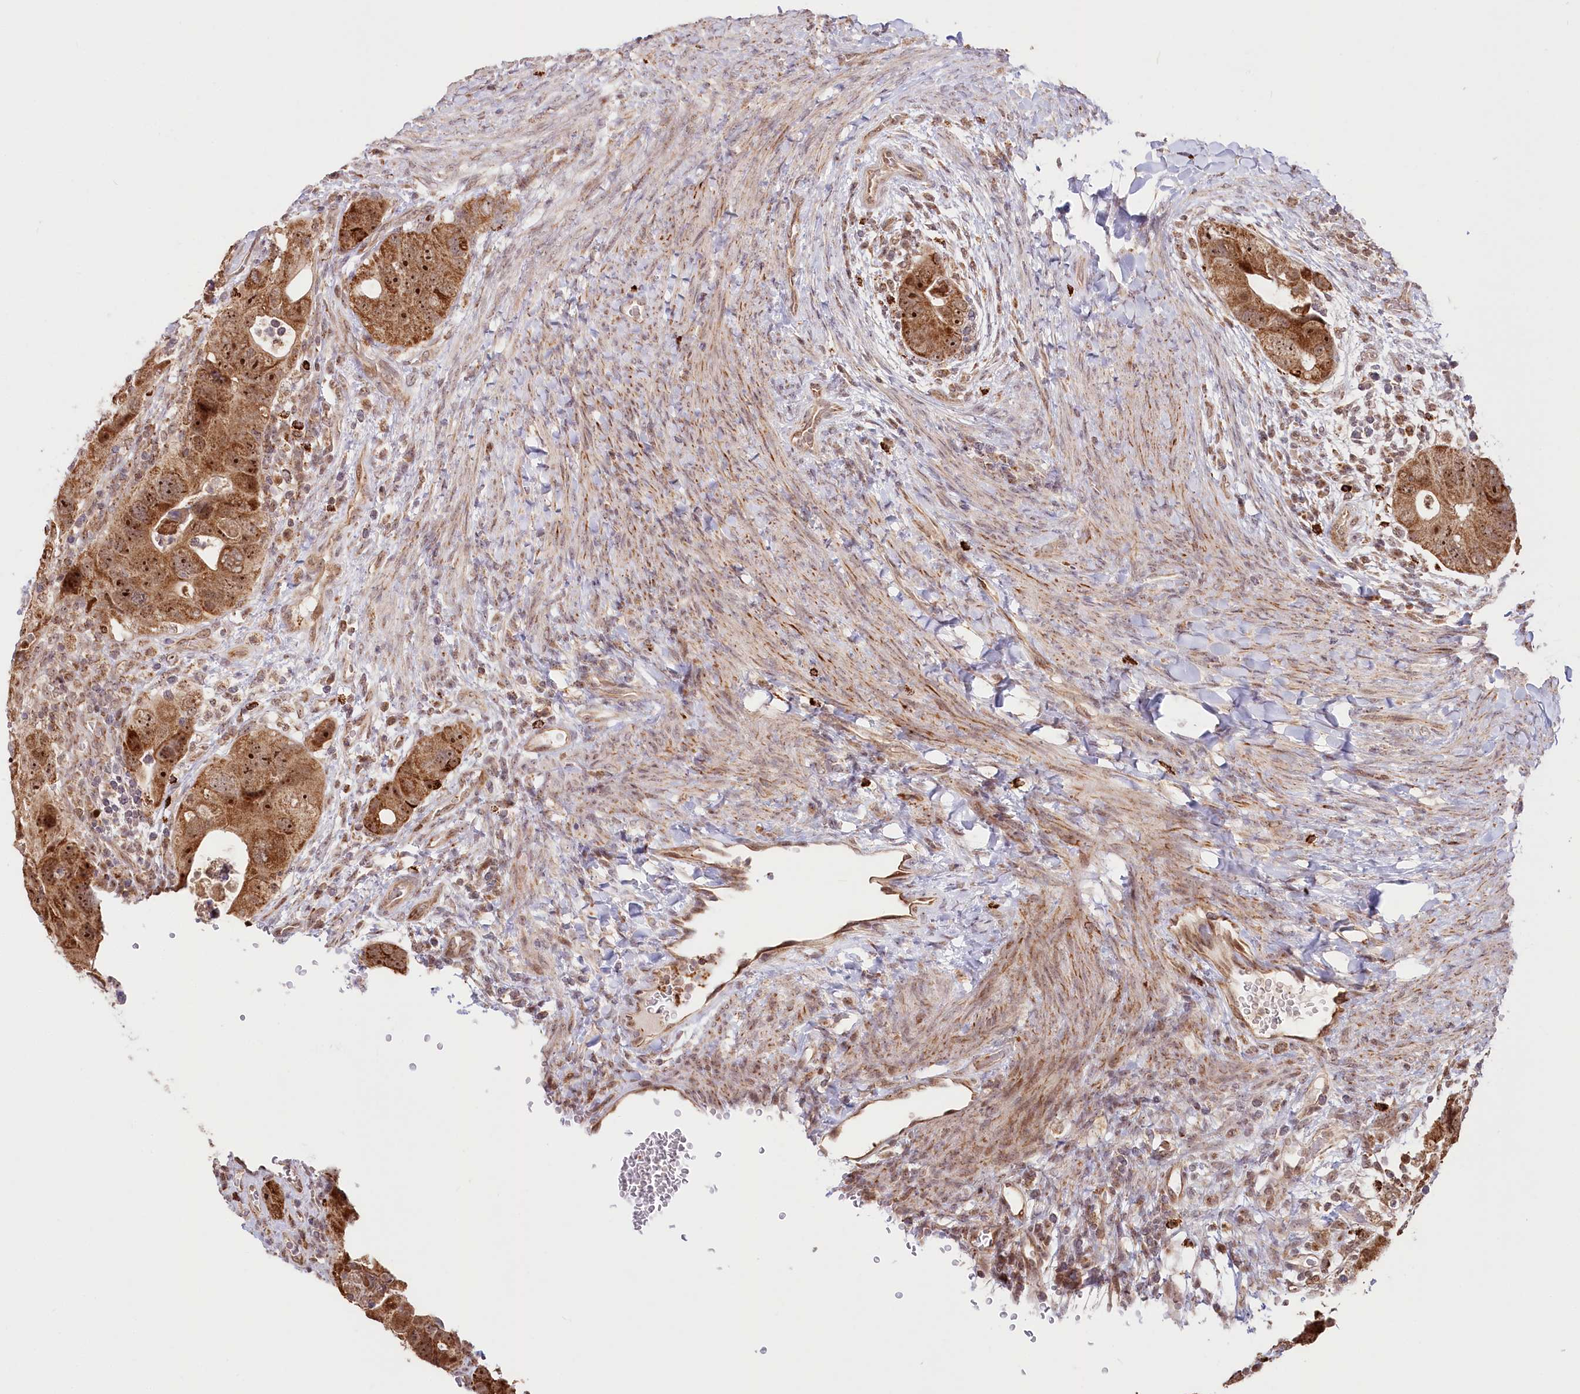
{"staining": {"intensity": "moderate", "quantity": ">75%", "location": "cytoplasmic/membranous,nuclear"}, "tissue": "colorectal cancer", "cell_type": "Tumor cells", "image_type": "cancer", "snomed": [{"axis": "morphology", "description": "Adenocarcinoma, NOS"}, {"axis": "topography", "description": "Rectum"}], "caption": "This photomicrograph exhibits immunohistochemistry staining of human colorectal cancer (adenocarcinoma), with medium moderate cytoplasmic/membranous and nuclear positivity in about >75% of tumor cells.", "gene": "RTN4IP1", "patient": {"sex": "male", "age": 59}}